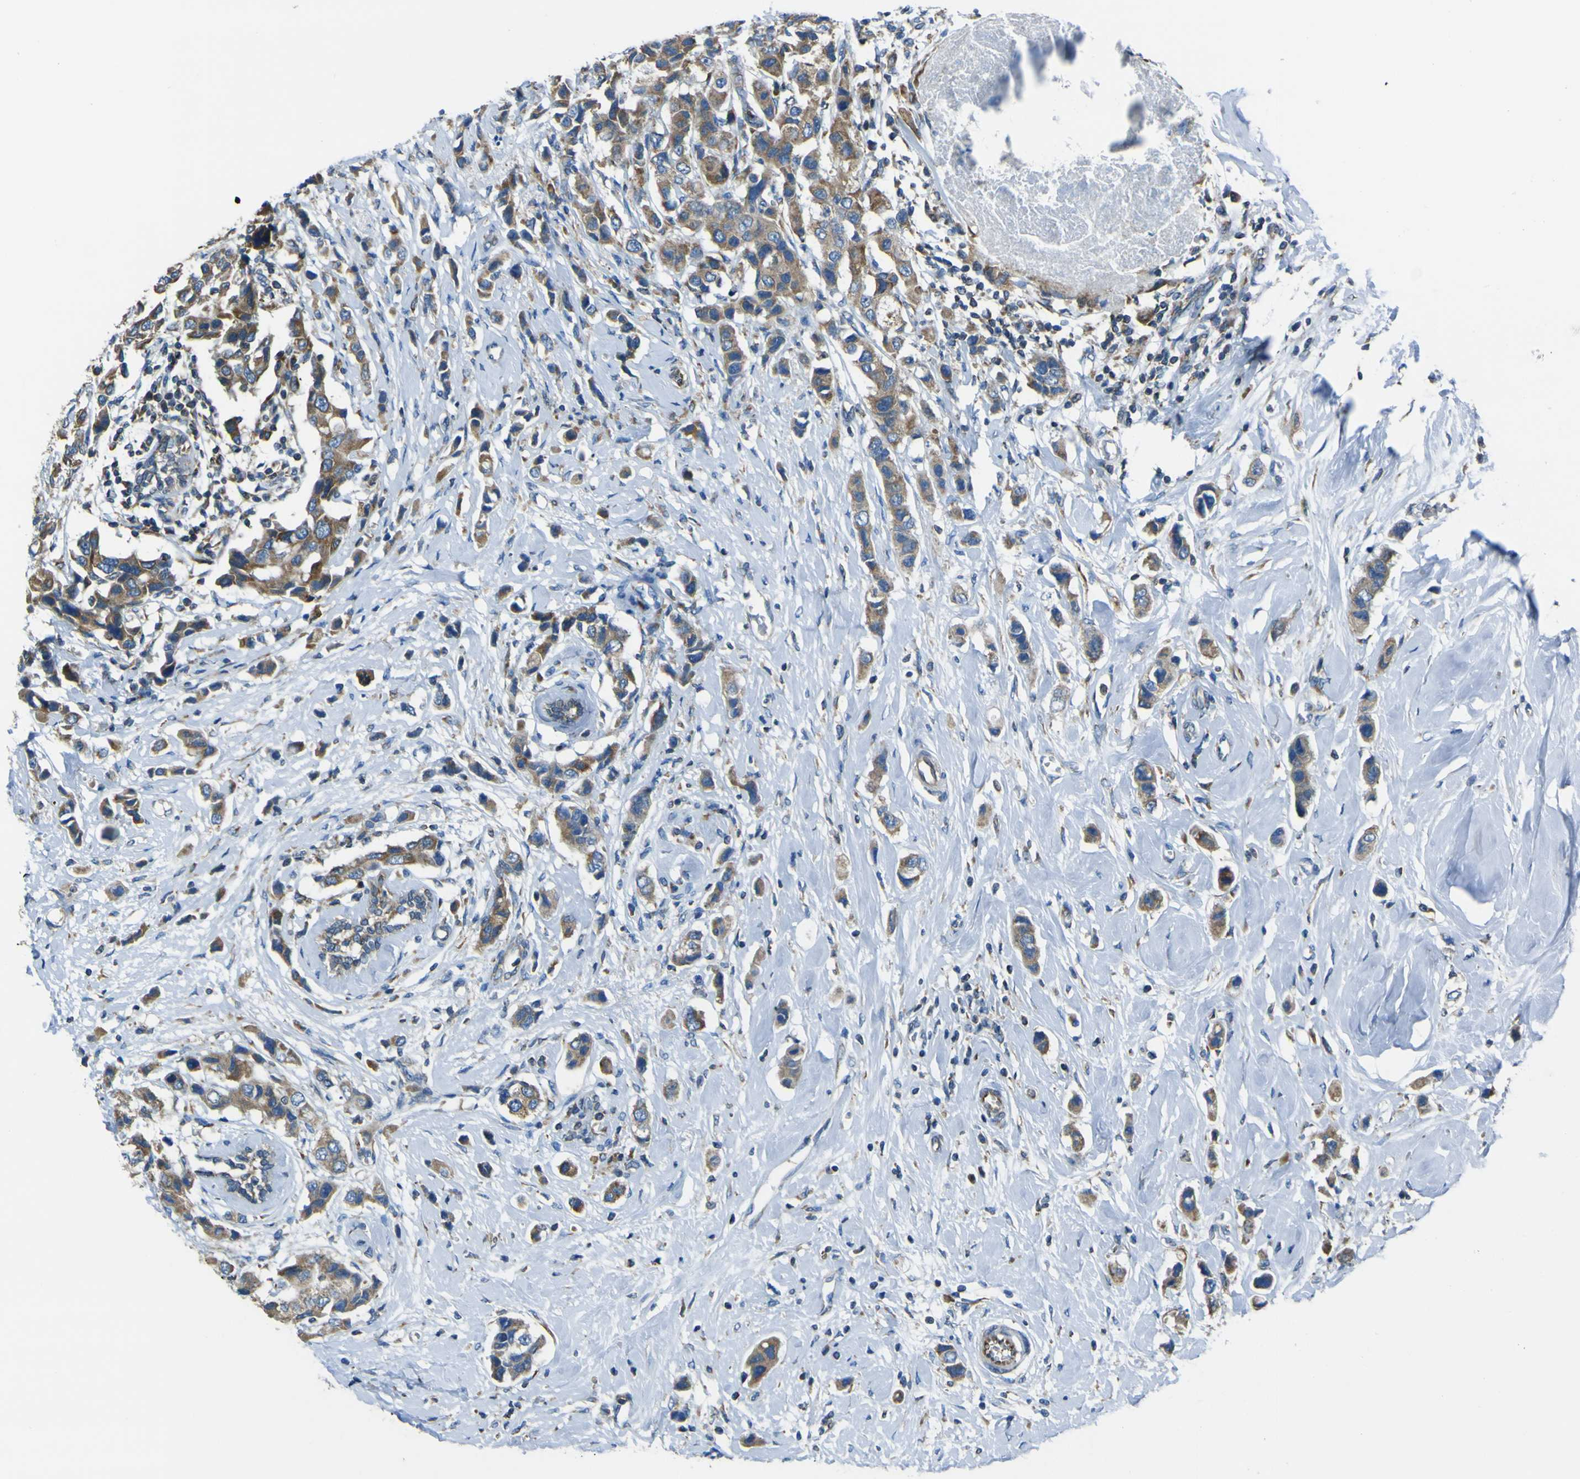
{"staining": {"intensity": "moderate", "quantity": ">75%", "location": "cytoplasmic/membranous"}, "tissue": "breast cancer", "cell_type": "Tumor cells", "image_type": "cancer", "snomed": [{"axis": "morphology", "description": "Normal tissue, NOS"}, {"axis": "morphology", "description": "Duct carcinoma"}, {"axis": "topography", "description": "Breast"}], "caption": "DAB immunohistochemical staining of breast cancer exhibits moderate cytoplasmic/membranous protein positivity in about >75% of tumor cells.", "gene": "STIM1", "patient": {"sex": "female", "age": 50}}